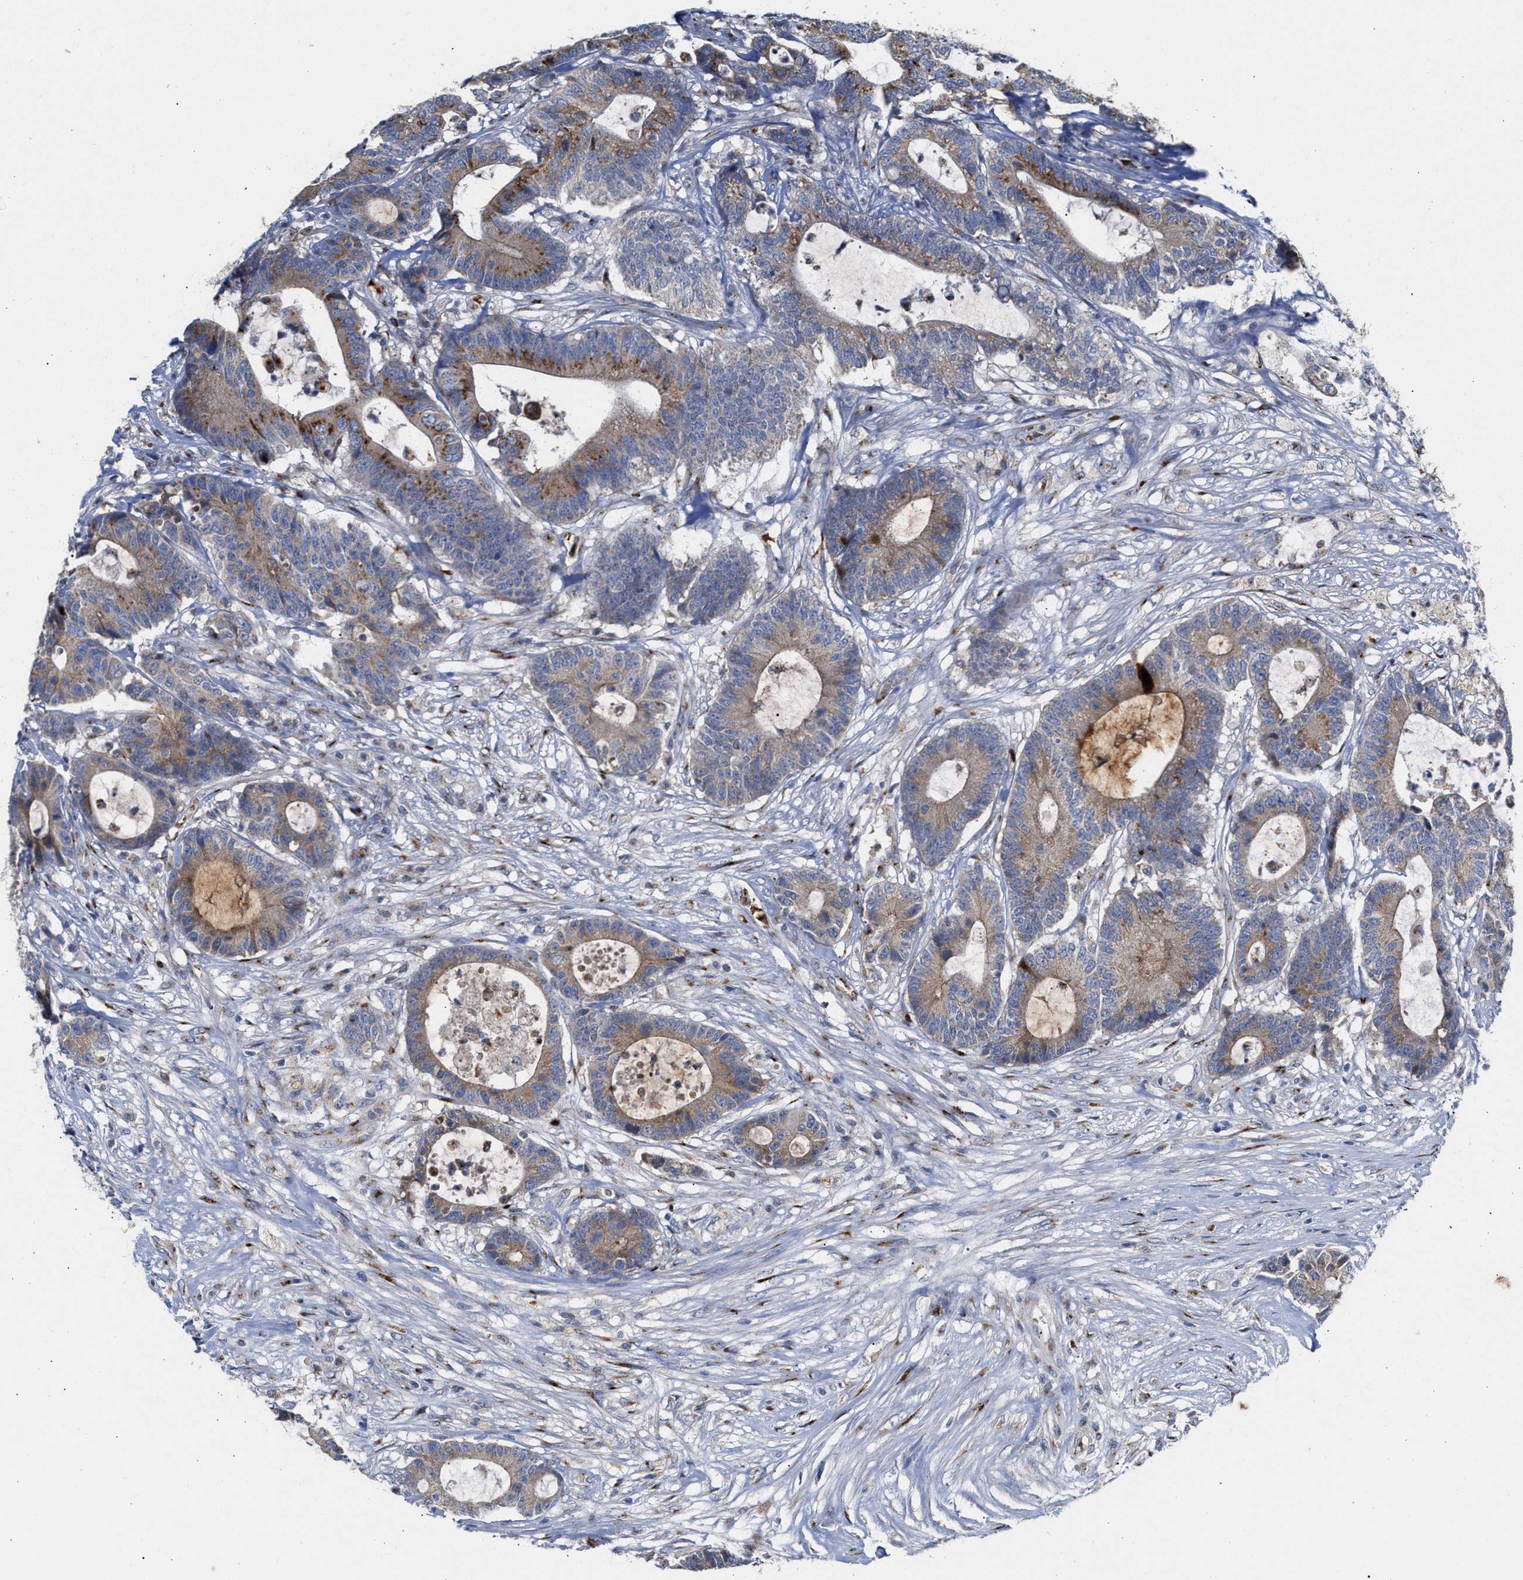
{"staining": {"intensity": "moderate", "quantity": ">75%", "location": "cytoplasmic/membranous"}, "tissue": "colorectal cancer", "cell_type": "Tumor cells", "image_type": "cancer", "snomed": [{"axis": "morphology", "description": "Adenocarcinoma, NOS"}, {"axis": "topography", "description": "Colon"}], "caption": "Immunohistochemical staining of human colorectal cancer reveals moderate cytoplasmic/membranous protein expression in approximately >75% of tumor cells.", "gene": "CCL2", "patient": {"sex": "female", "age": 84}}